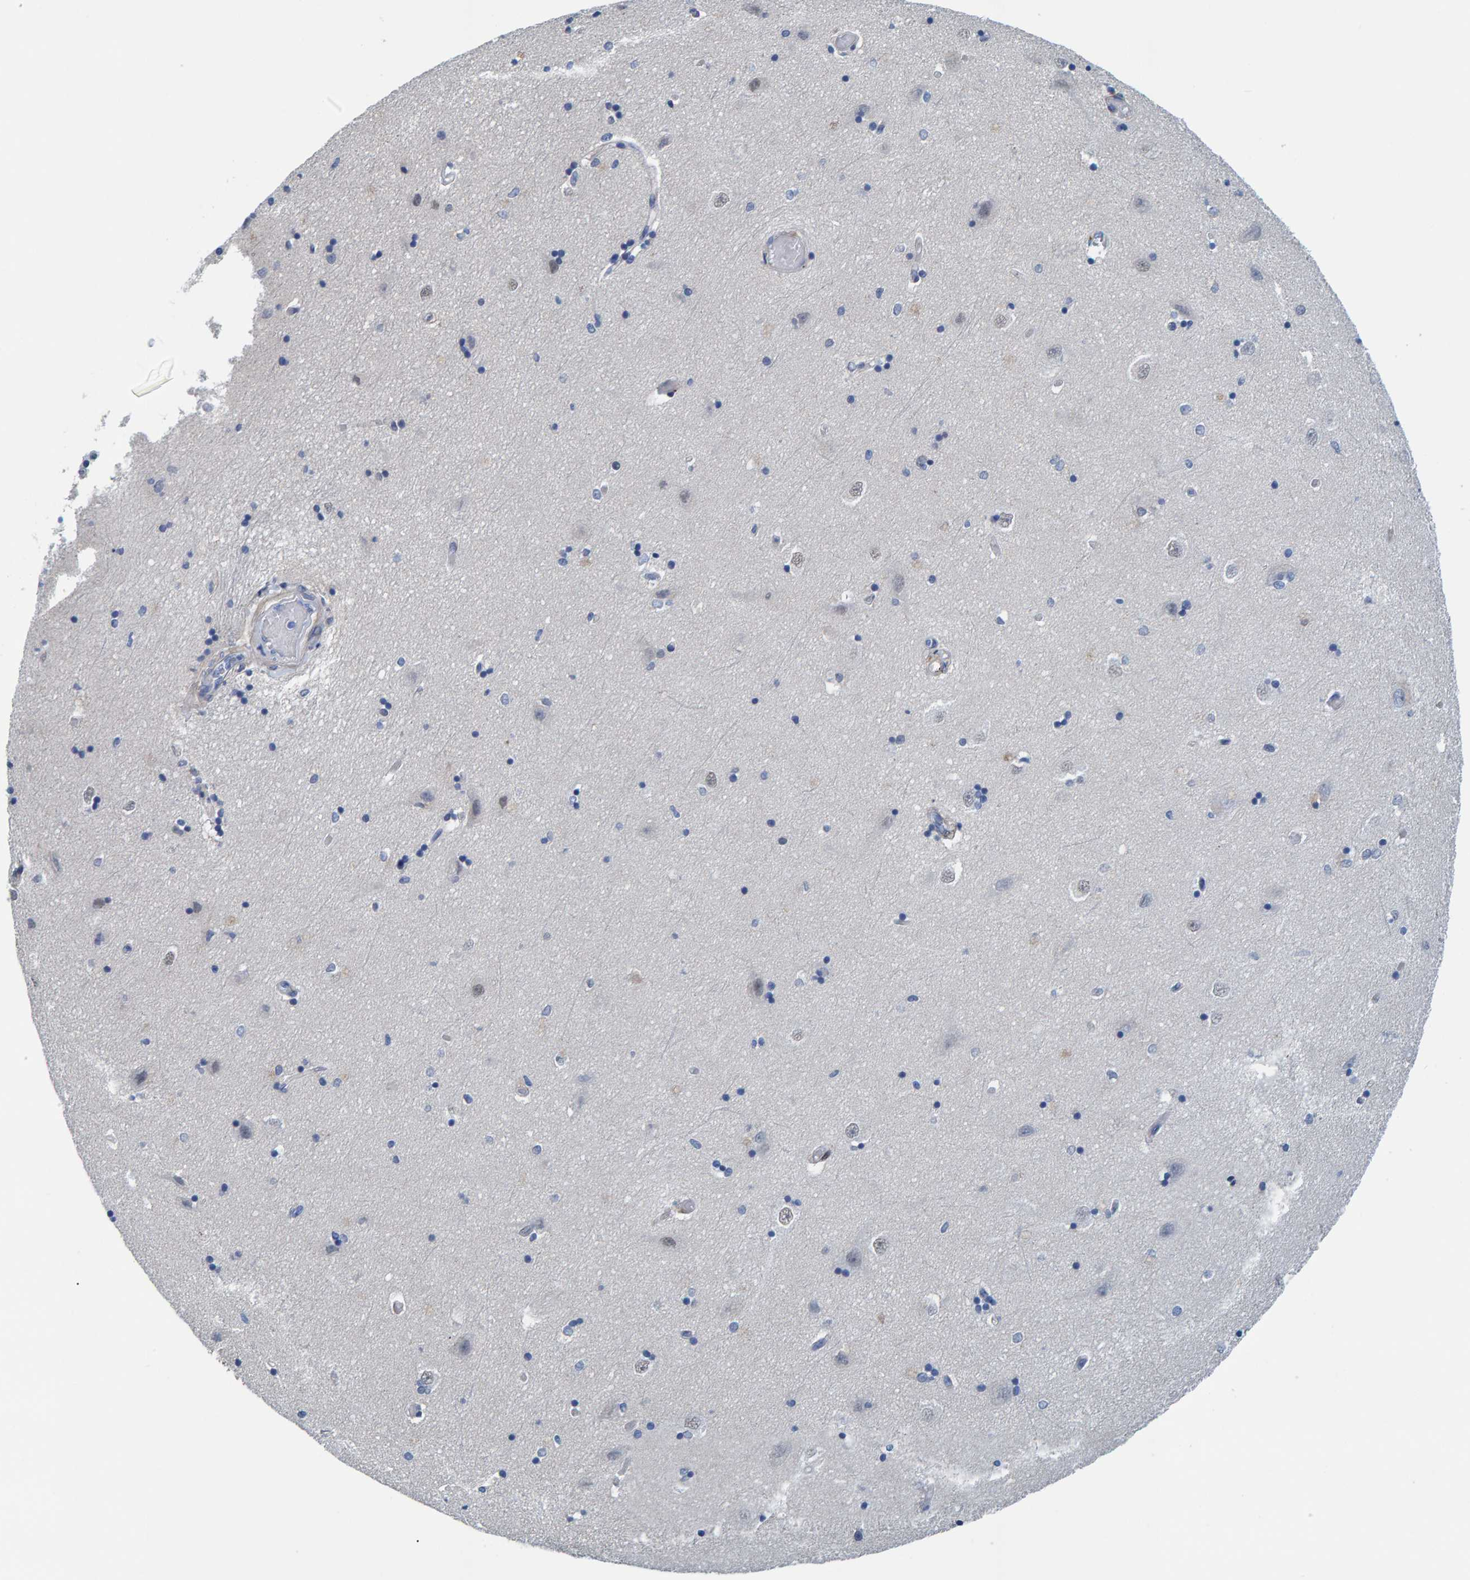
{"staining": {"intensity": "negative", "quantity": "none", "location": "none"}, "tissue": "hippocampus", "cell_type": "Glial cells", "image_type": "normal", "snomed": [{"axis": "morphology", "description": "Normal tissue, NOS"}, {"axis": "topography", "description": "Hippocampus"}], "caption": "High magnification brightfield microscopy of benign hippocampus stained with DAB (brown) and counterstained with hematoxylin (blue): glial cells show no significant positivity. (Stains: DAB immunohistochemistry with hematoxylin counter stain, Microscopy: brightfield microscopy at high magnification).", "gene": "IDO1", "patient": {"sex": "male", "age": 45}}